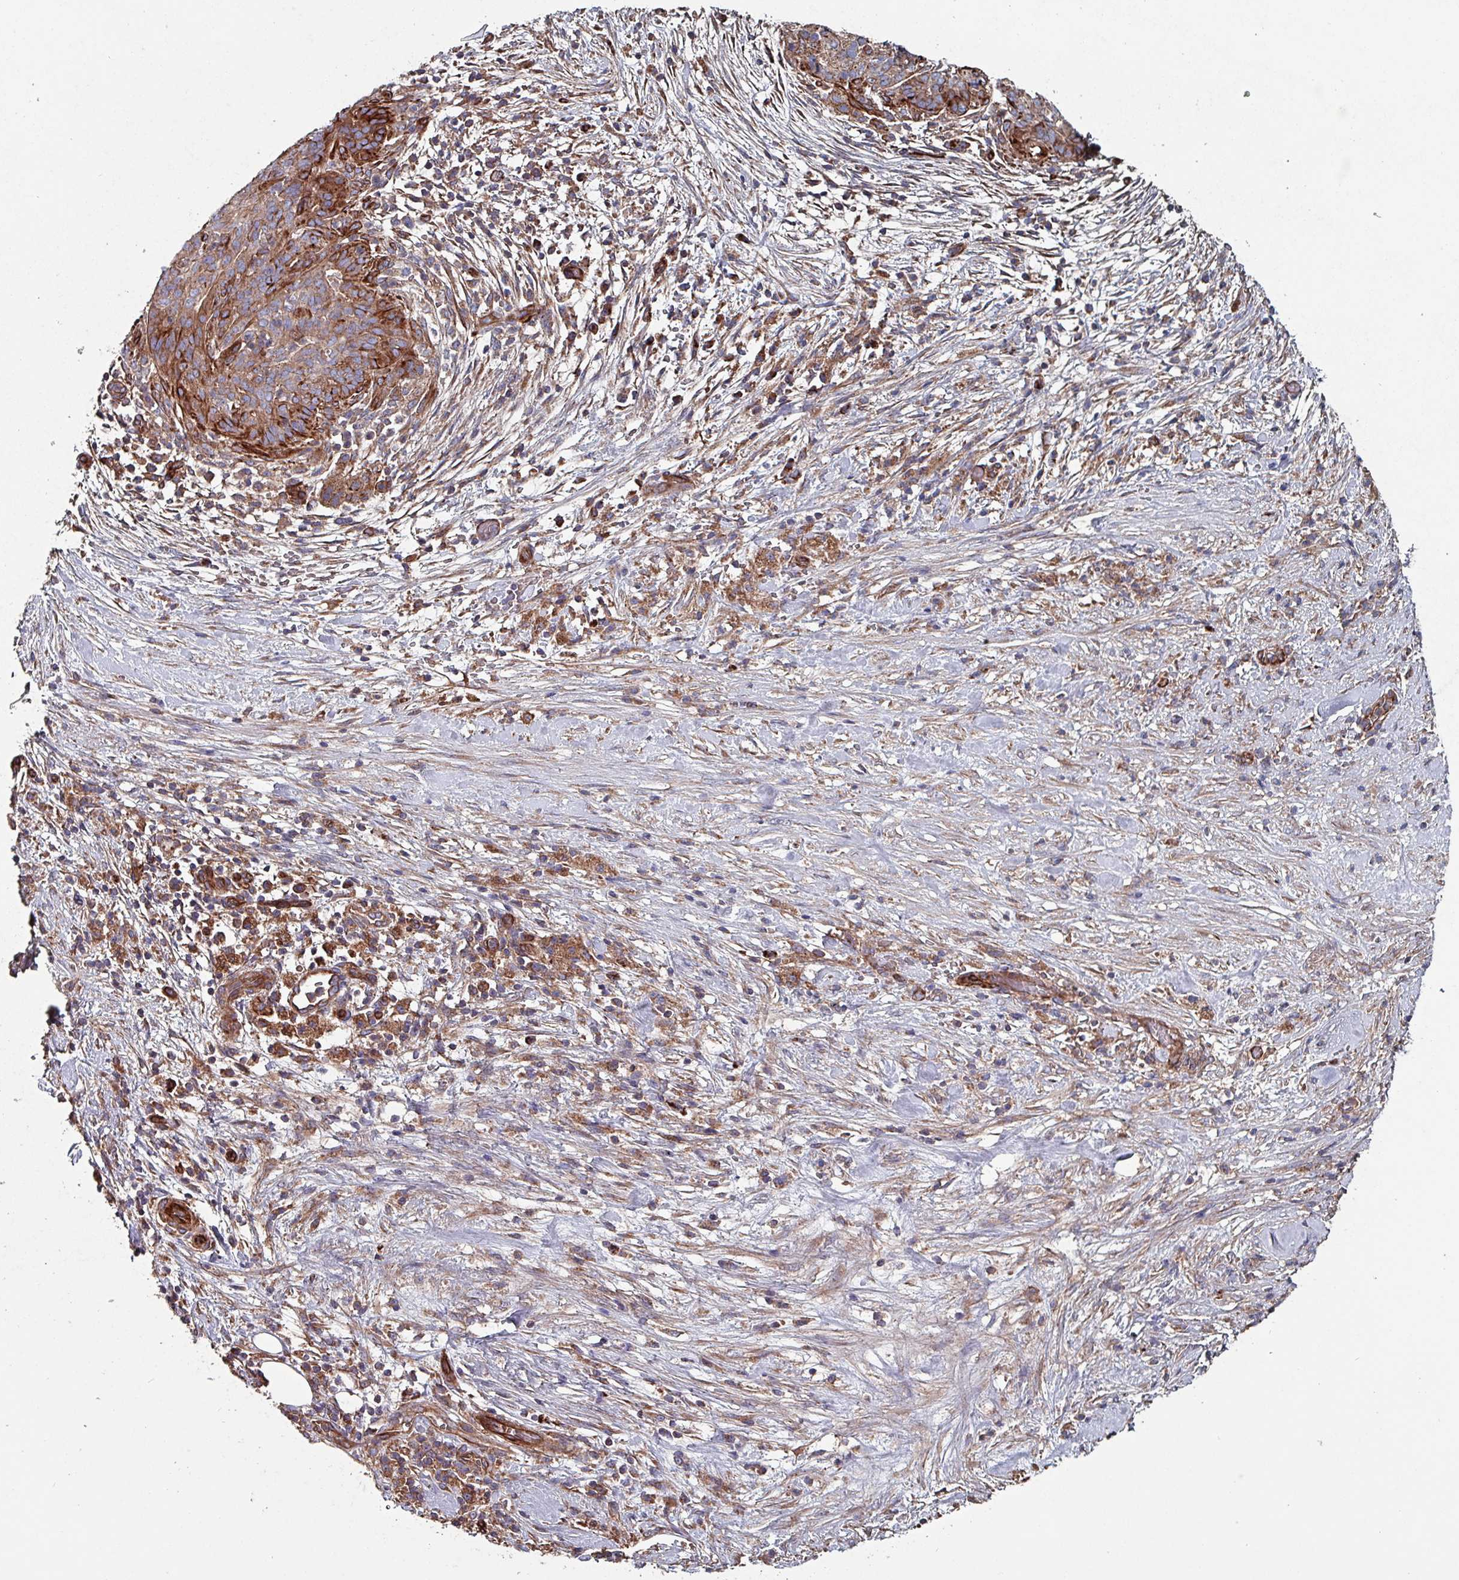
{"staining": {"intensity": "moderate", "quantity": ">75%", "location": "cytoplasmic/membranous"}, "tissue": "pancreatic cancer", "cell_type": "Tumor cells", "image_type": "cancer", "snomed": [{"axis": "morphology", "description": "Adenocarcinoma, NOS"}, {"axis": "topography", "description": "Pancreas"}], "caption": "Pancreatic cancer was stained to show a protein in brown. There is medium levels of moderate cytoplasmic/membranous positivity in about >75% of tumor cells.", "gene": "ANO10", "patient": {"sex": "male", "age": 44}}